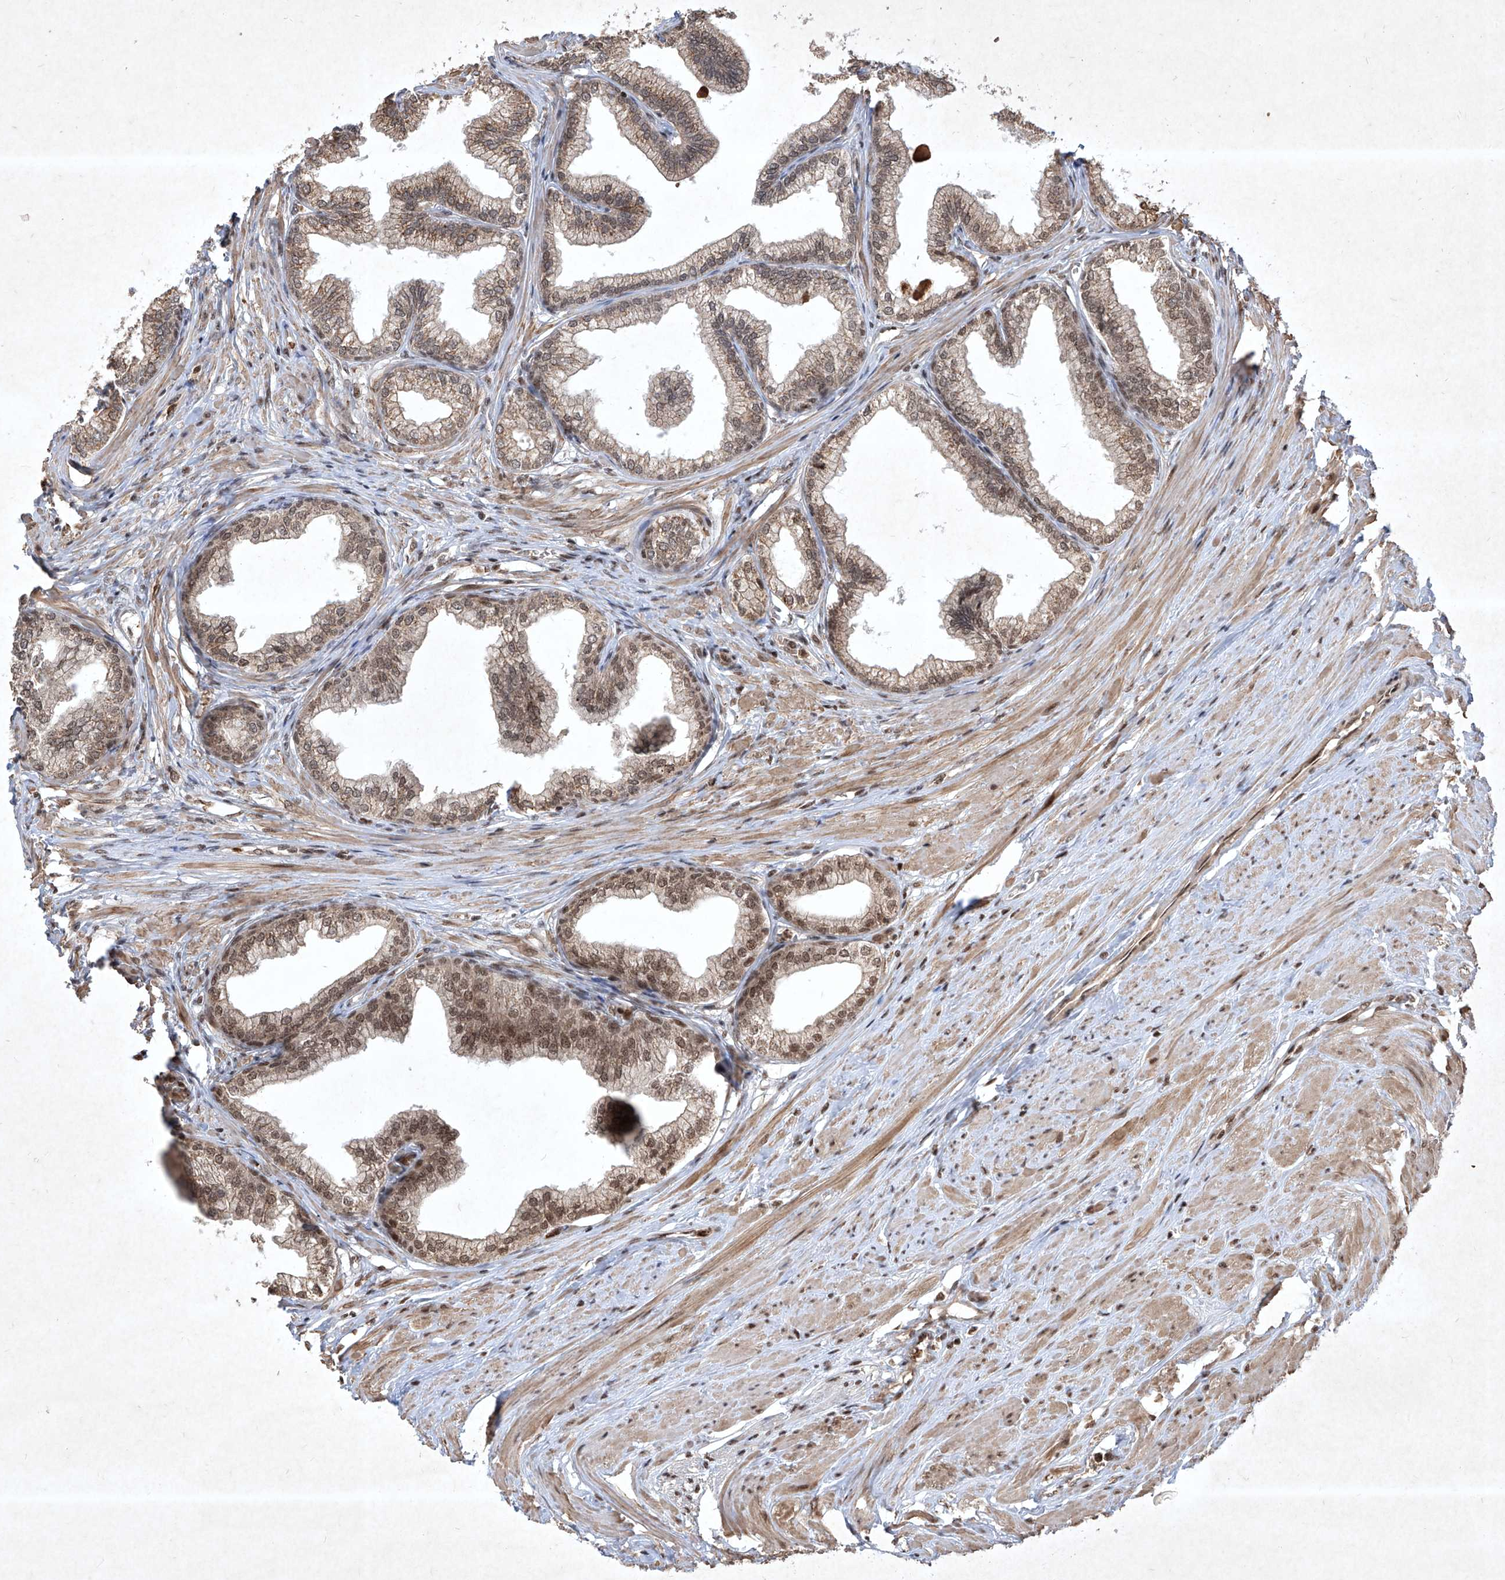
{"staining": {"intensity": "strong", "quantity": ">75%", "location": "cytoplasmic/membranous,nuclear"}, "tissue": "prostate", "cell_type": "Glandular cells", "image_type": "normal", "snomed": [{"axis": "morphology", "description": "Normal tissue, NOS"}, {"axis": "morphology", "description": "Urothelial carcinoma, Low grade"}, {"axis": "topography", "description": "Urinary bladder"}, {"axis": "topography", "description": "Prostate"}], "caption": "Strong cytoplasmic/membranous,nuclear staining is identified in approximately >75% of glandular cells in unremarkable prostate. The staining is performed using DAB brown chromogen to label protein expression. The nuclei are counter-stained blue using hematoxylin.", "gene": "IRF2", "patient": {"sex": "male", "age": 60}}